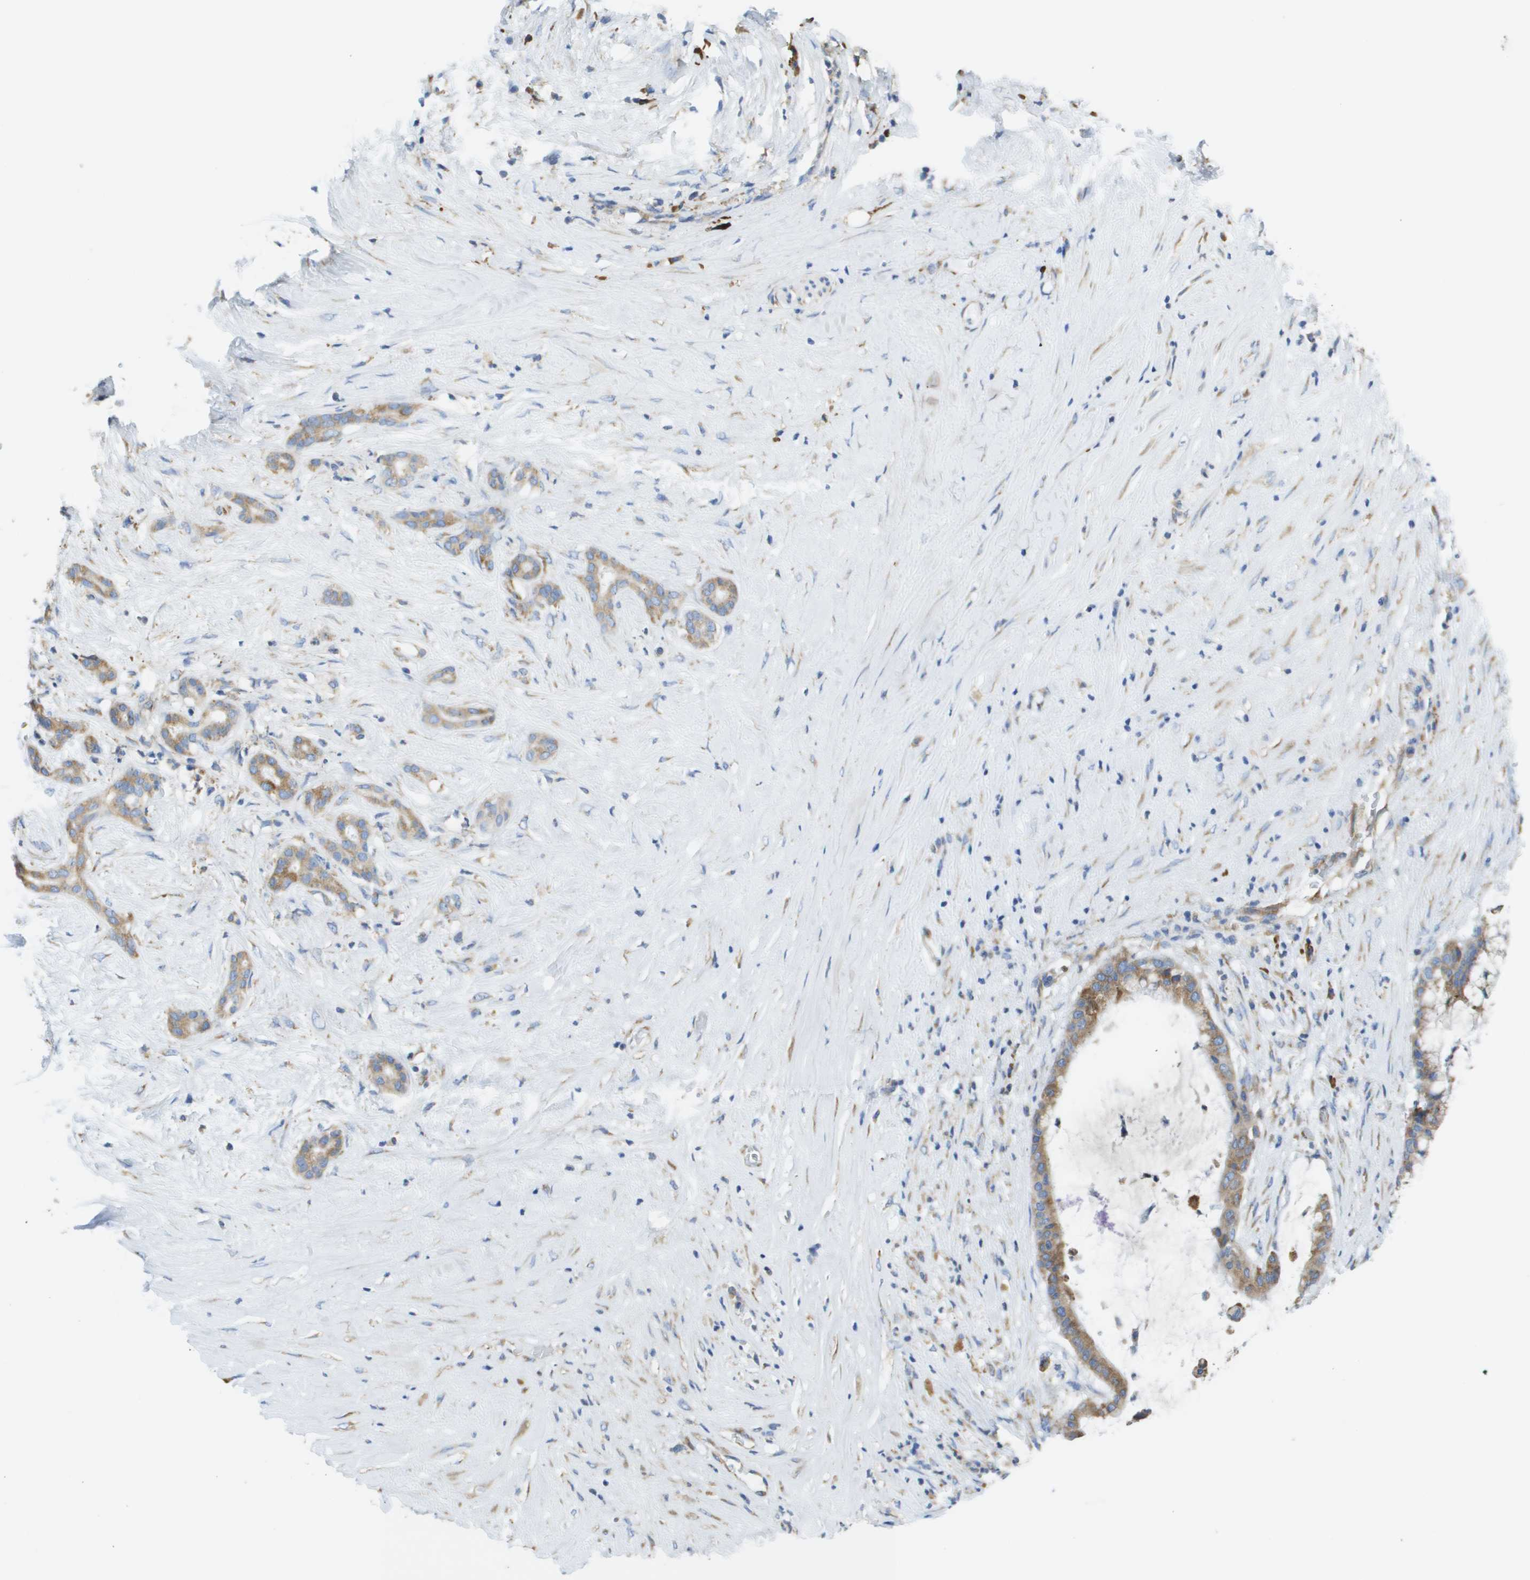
{"staining": {"intensity": "moderate", "quantity": ">75%", "location": "cytoplasmic/membranous"}, "tissue": "pancreatic cancer", "cell_type": "Tumor cells", "image_type": "cancer", "snomed": [{"axis": "morphology", "description": "Adenocarcinoma, NOS"}, {"axis": "topography", "description": "Pancreas"}], "caption": "High-magnification brightfield microscopy of pancreatic cancer stained with DAB (brown) and counterstained with hematoxylin (blue). tumor cells exhibit moderate cytoplasmic/membranous expression is seen in approximately>75% of cells.", "gene": "SDR42E1", "patient": {"sex": "male", "age": 41}}